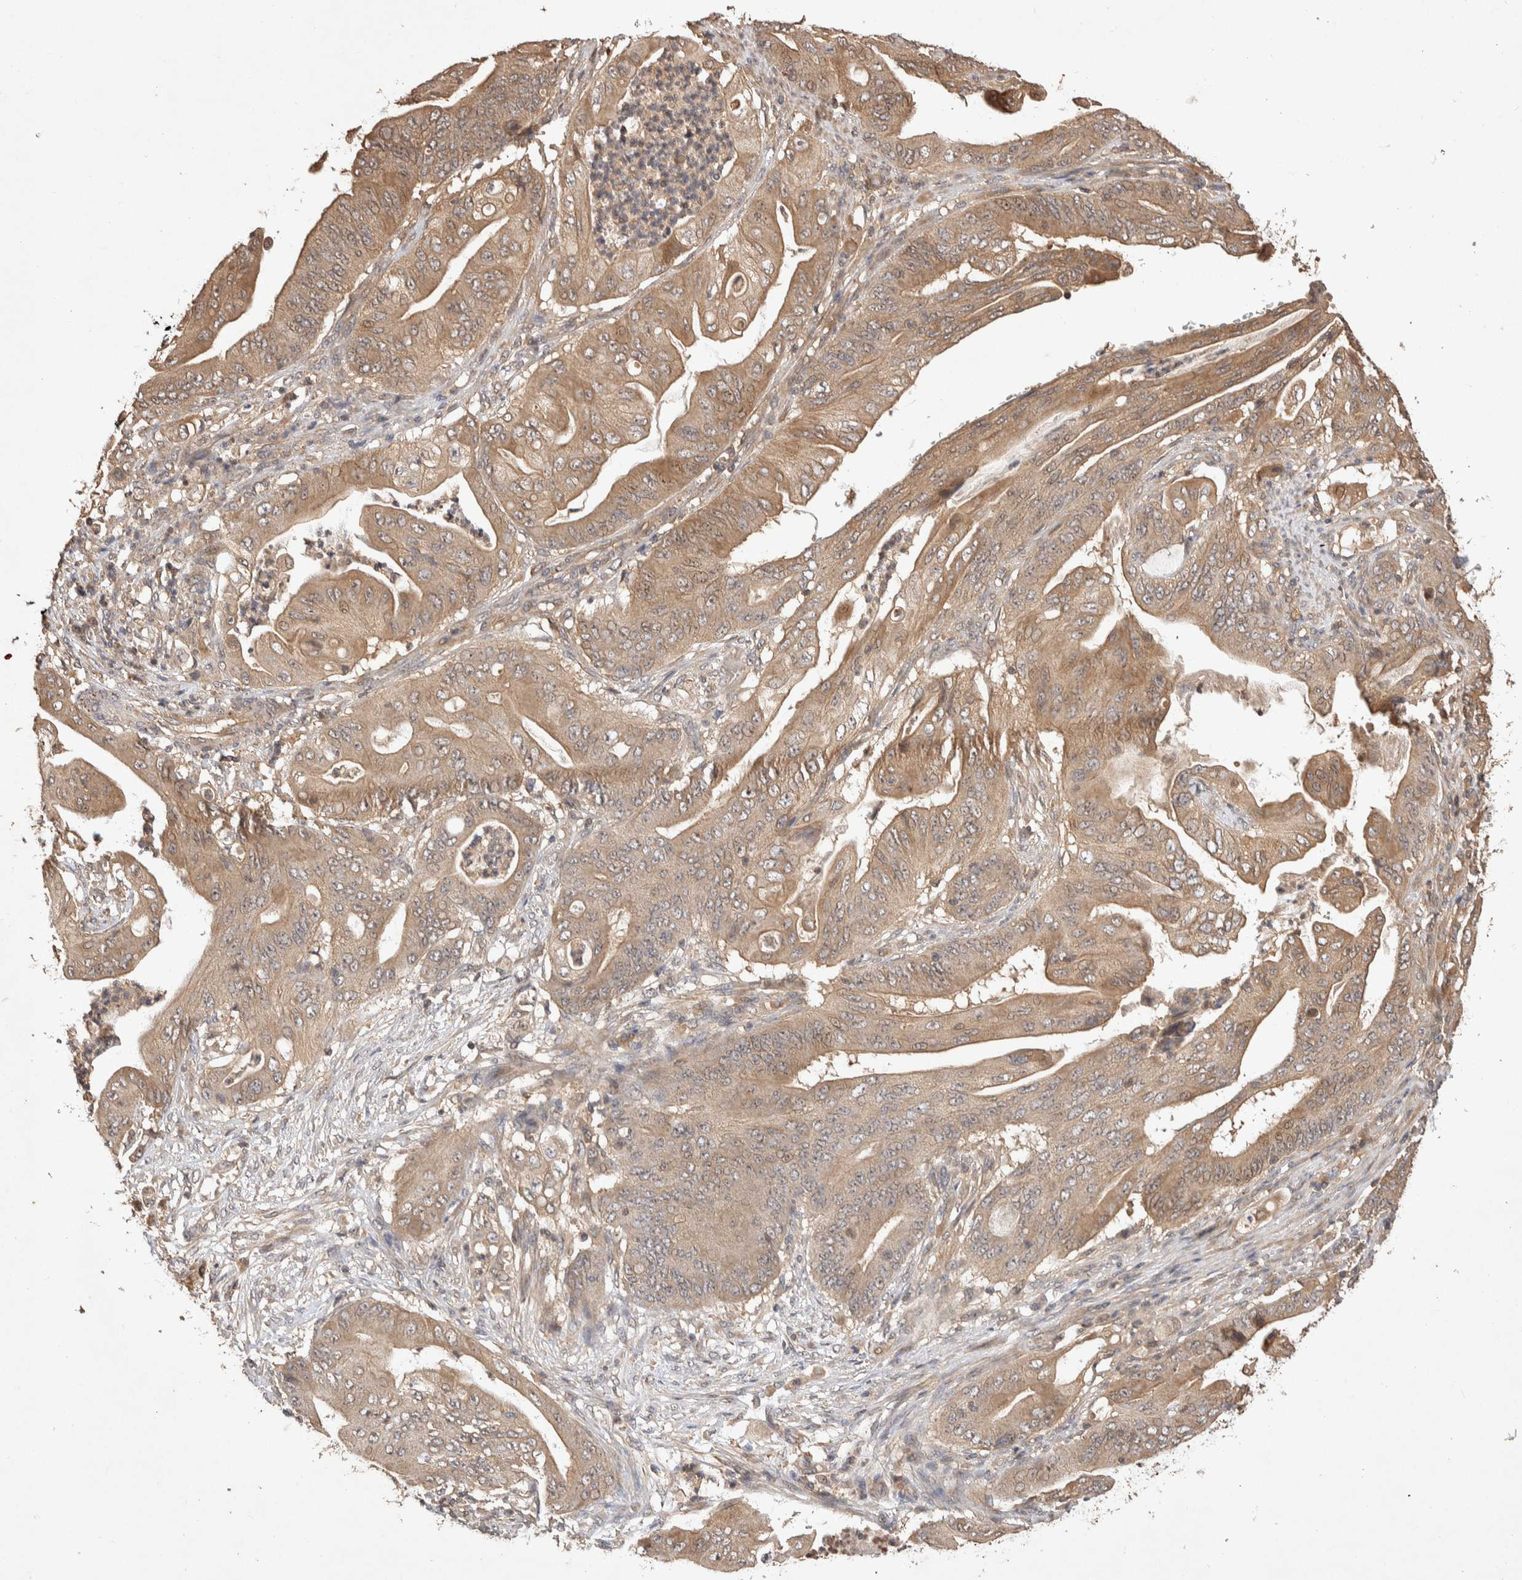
{"staining": {"intensity": "moderate", "quantity": ">75%", "location": "cytoplasmic/membranous"}, "tissue": "stomach cancer", "cell_type": "Tumor cells", "image_type": "cancer", "snomed": [{"axis": "morphology", "description": "Adenocarcinoma, NOS"}, {"axis": "topography", "description": "Stomach"}], "caption": "Immunohistochemistry image of human stomach adenocarcinoma stained for a protein (brown), which shows medium levels of moderate cytoplasmic/membranous expression in approximately >75% of tumor cells.", "gene": "NSMAF", "patient": {"sex": "female", "age": 73}}